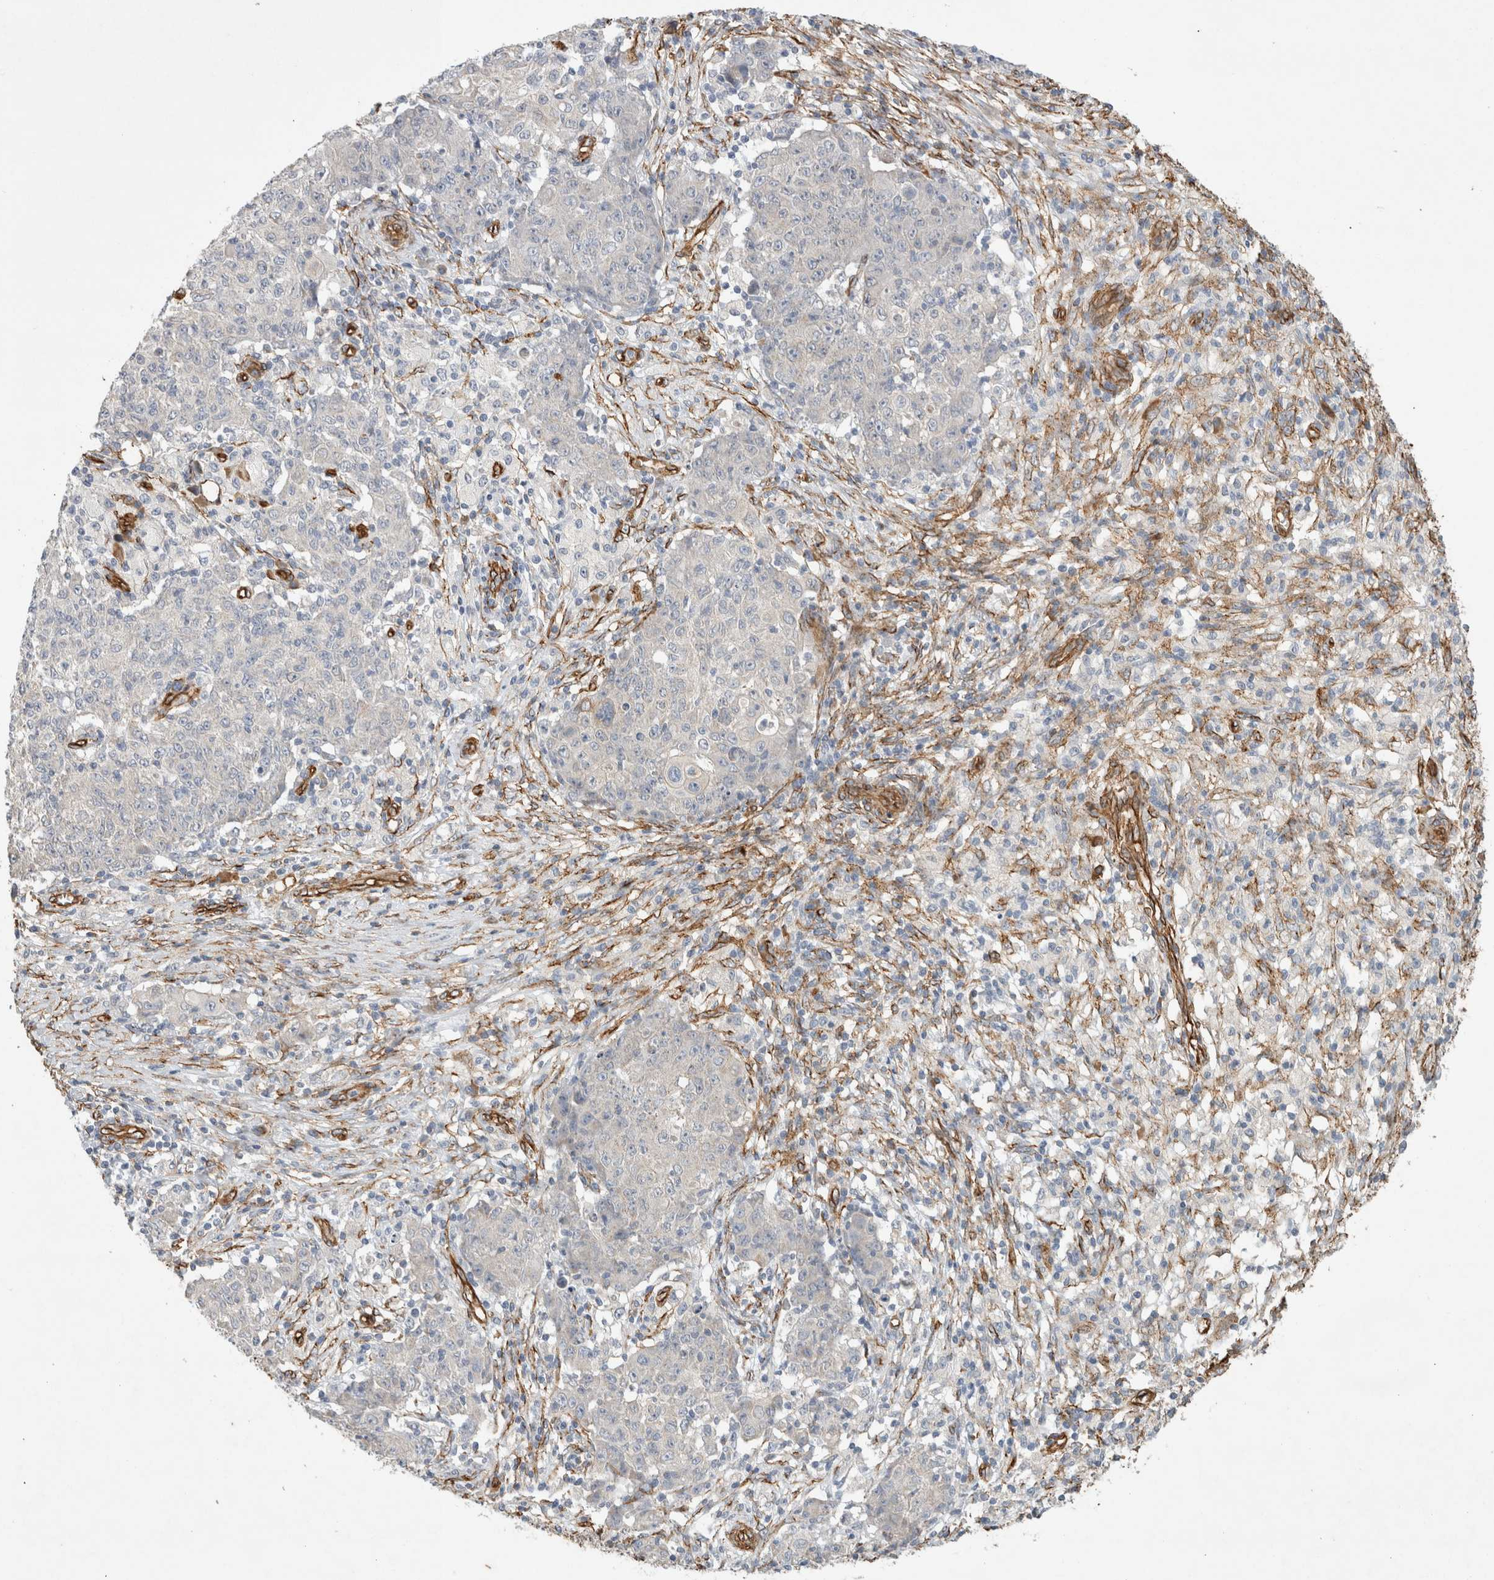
{"staining": {"intensity": "negative", "quantity": "none", "location": "none"}, "tissue": "ovarian cancer", "cell_type": "Tumor cells", "image_type": "cancer", "snomed": [{"axis": "morphology", "description": "Carcinoma, endometroid"}, {"axis": "topography", "description": "Ovary"}], "caption": "IHC image of ovarian cancer stained for a protein (brown), which reveals no staining in tumor cells.", "gene": "JMJD4", "patient": {"sex": "female", "age": 42}}